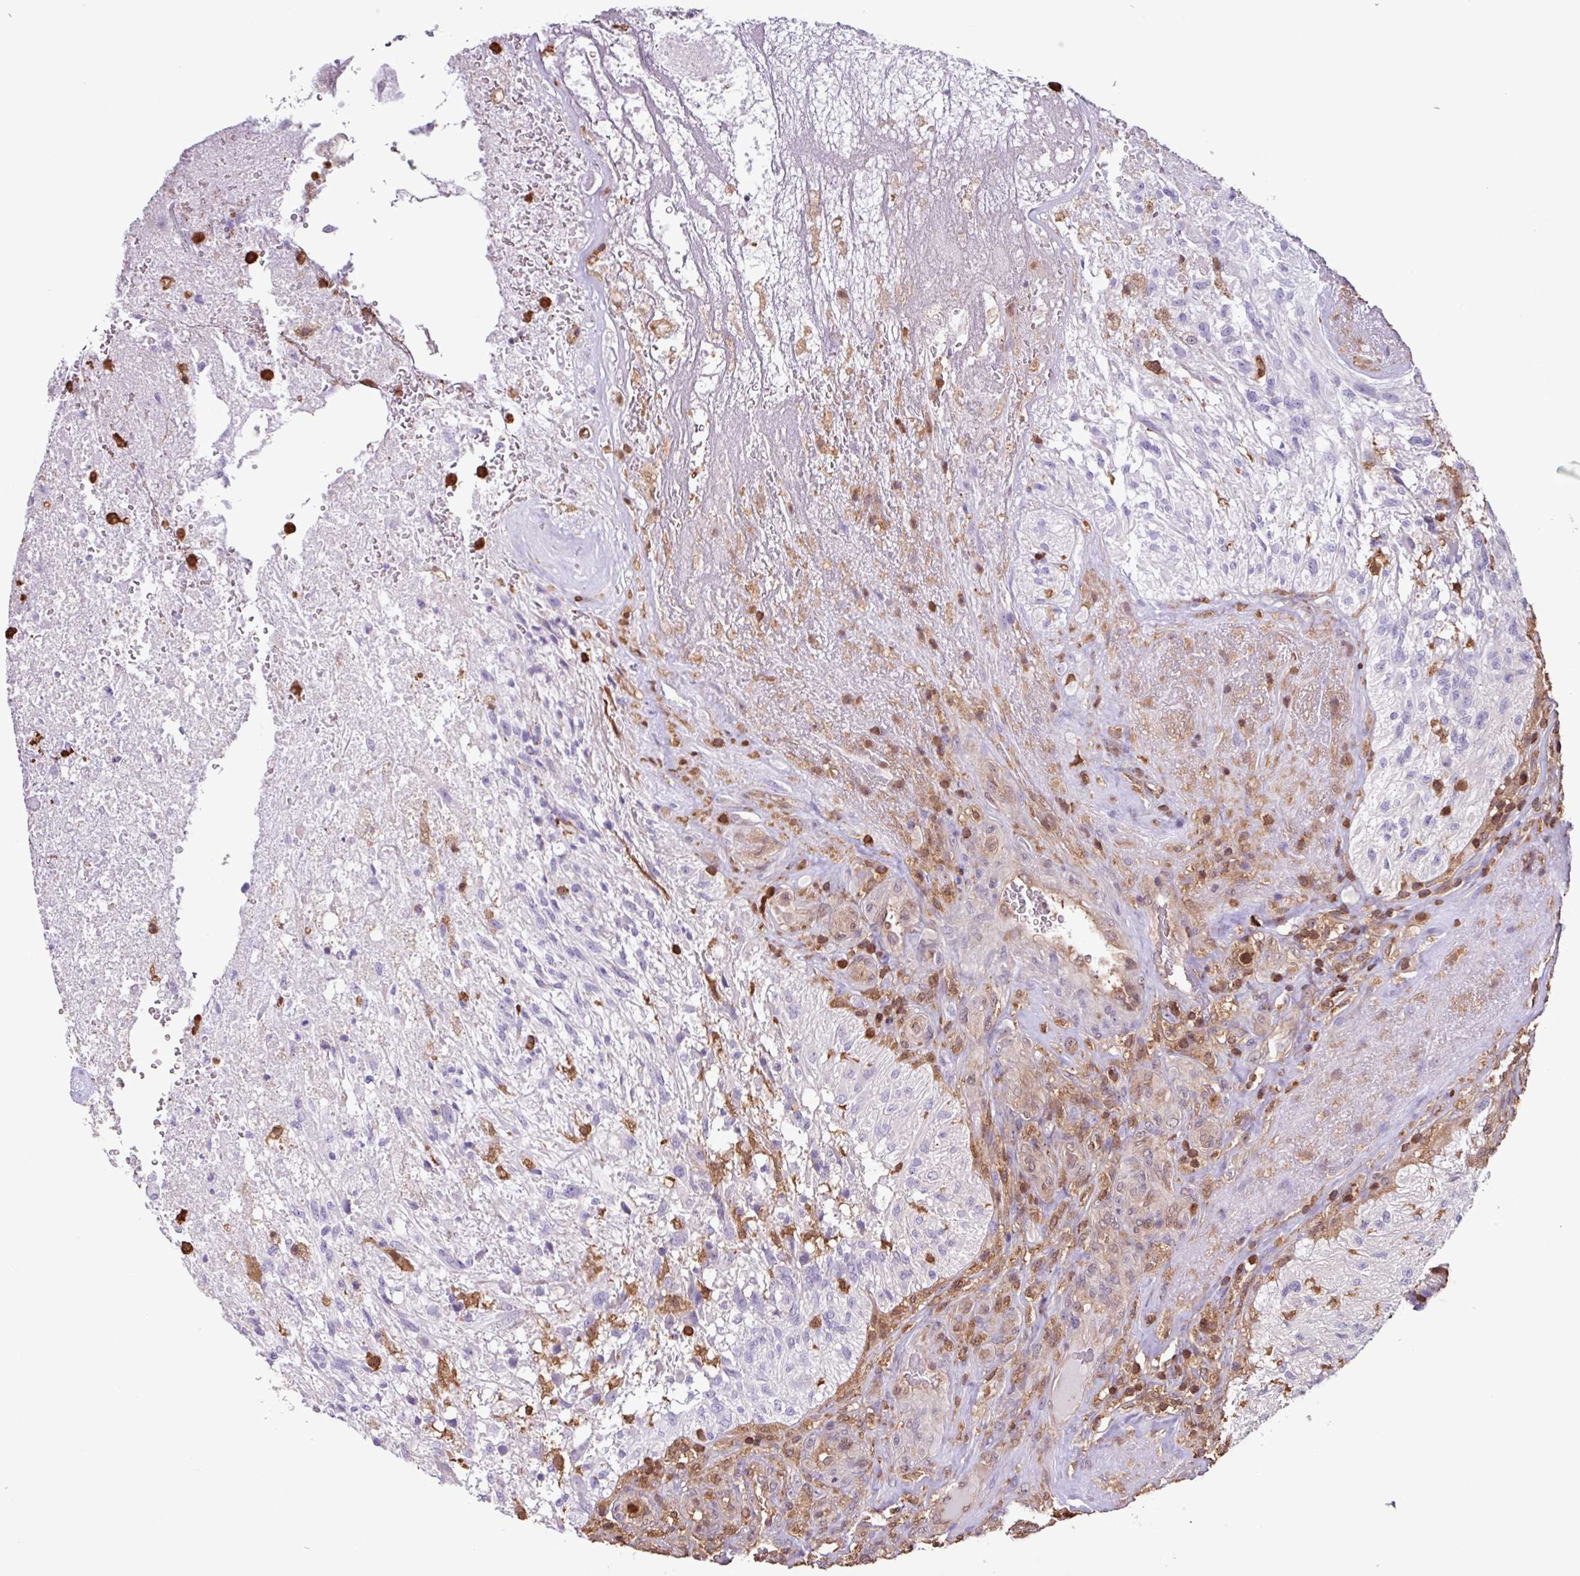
{"staining": {"intensity": "negative", "quantity": "none", "location": "none"}, "tissue": "glioma", "cell_type": "Tumor cells", "image_type": "cancer", "snomed": [{"axis": "morphology", "description": "Glioma, malignant, High grade"}, {"axis": "topography", "description": "Brain"}], "caption": "Protein analysis of glioma exhibits no significant expression in tumor cells.", "gene": "ARHGDIB", "patient": {"sex": "male", "age": 56}}